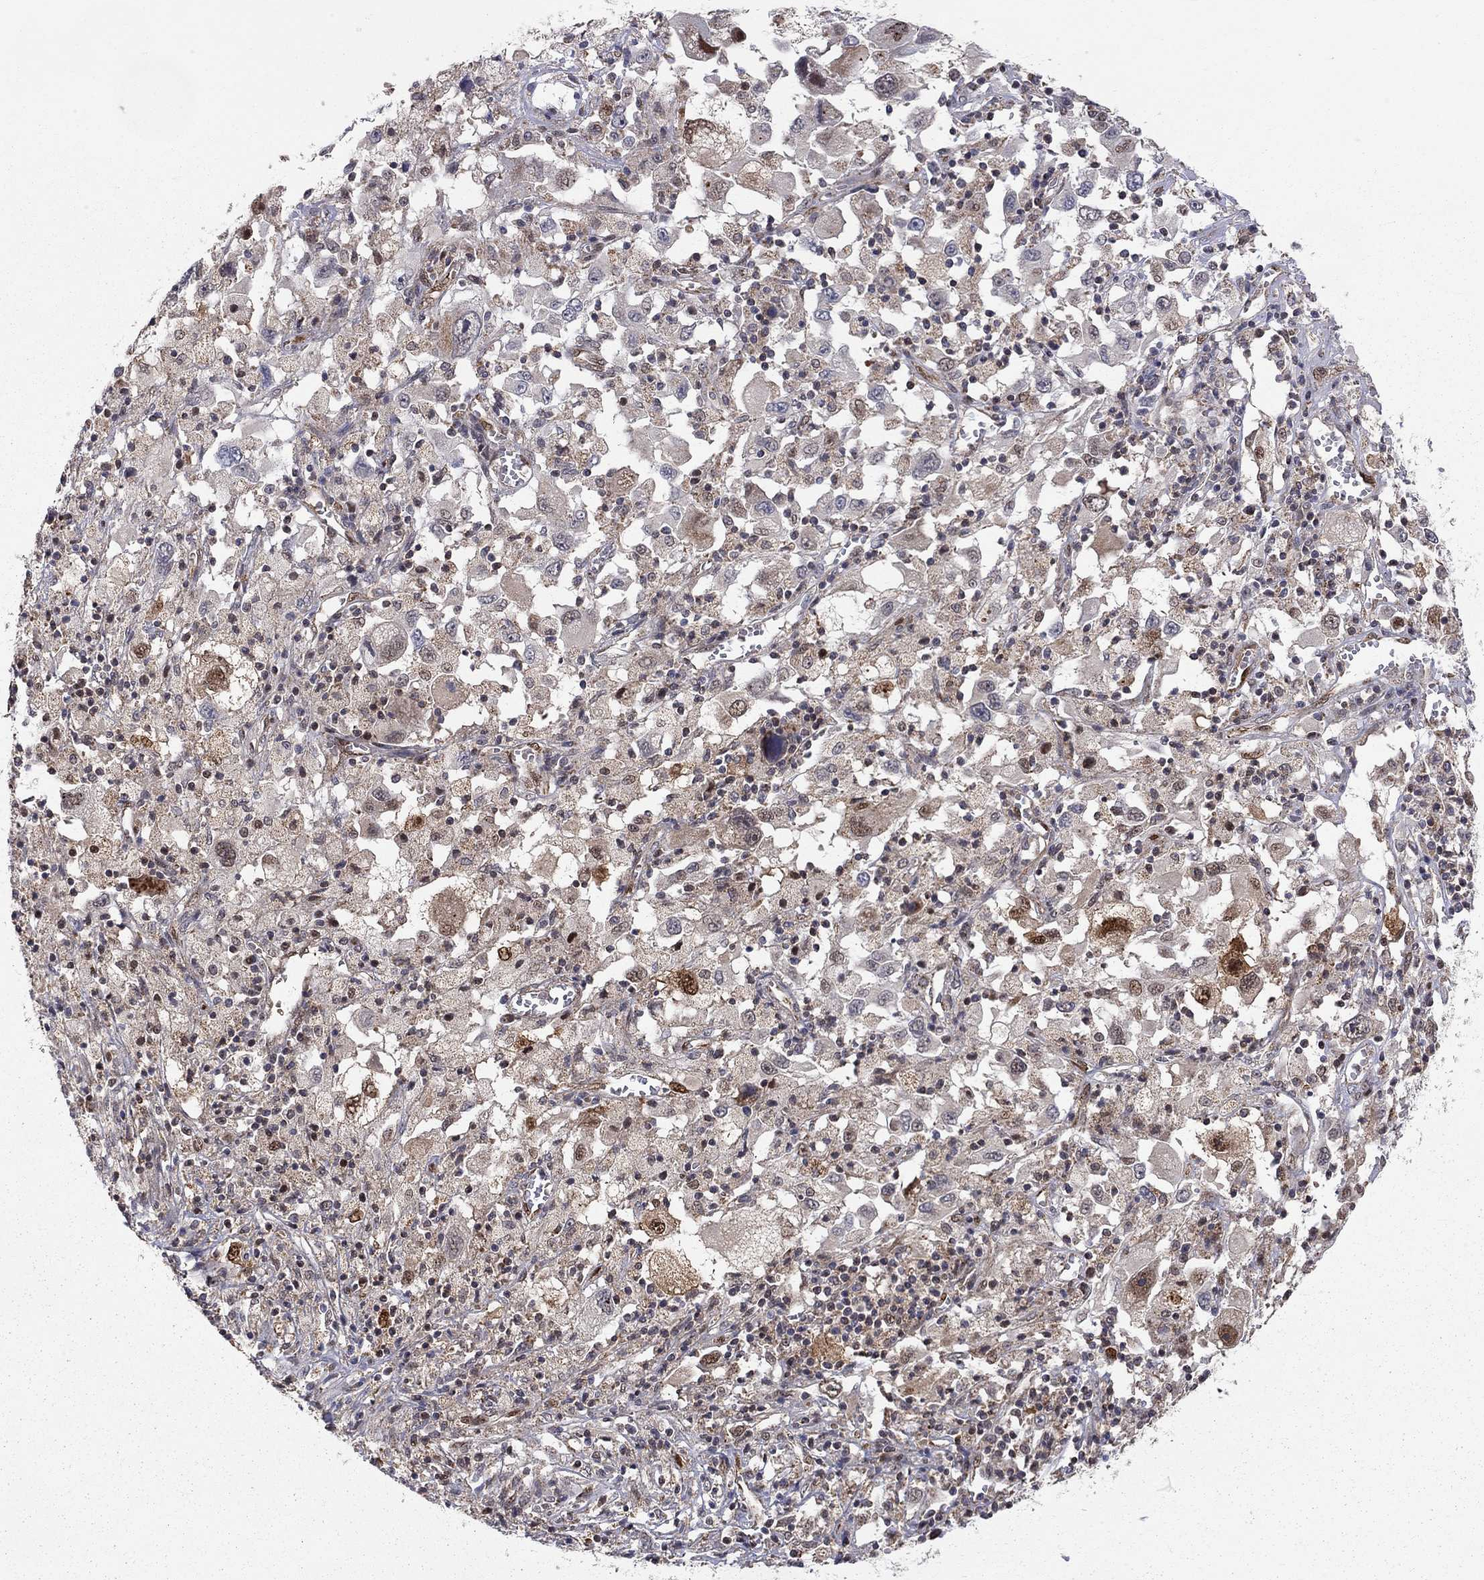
{"staining": {"intensity": "moderate", "quantity": "<25%", "location": "cytoplasmic/membranous,nuclear"}, "tissue": "melanoma", "cell_type": "Tumor cells", "image_type": "cancer", "snomed": [{"axis": "morphology", "description": "Malignant melanoma, Metastatic site"}, {"axis": "topography", "description": "Soft tissue"}], "caption": "Tumor cells reveal moderate cytoplasmic/membranous and nuclear expression in approximately <25% of cells in malignant melanoma (metastatic site). (DAB = brown stain, brightfield microscopy at high magnification).", "gene": "ELOB", "patient": {"sex": "male", "age": 50}}